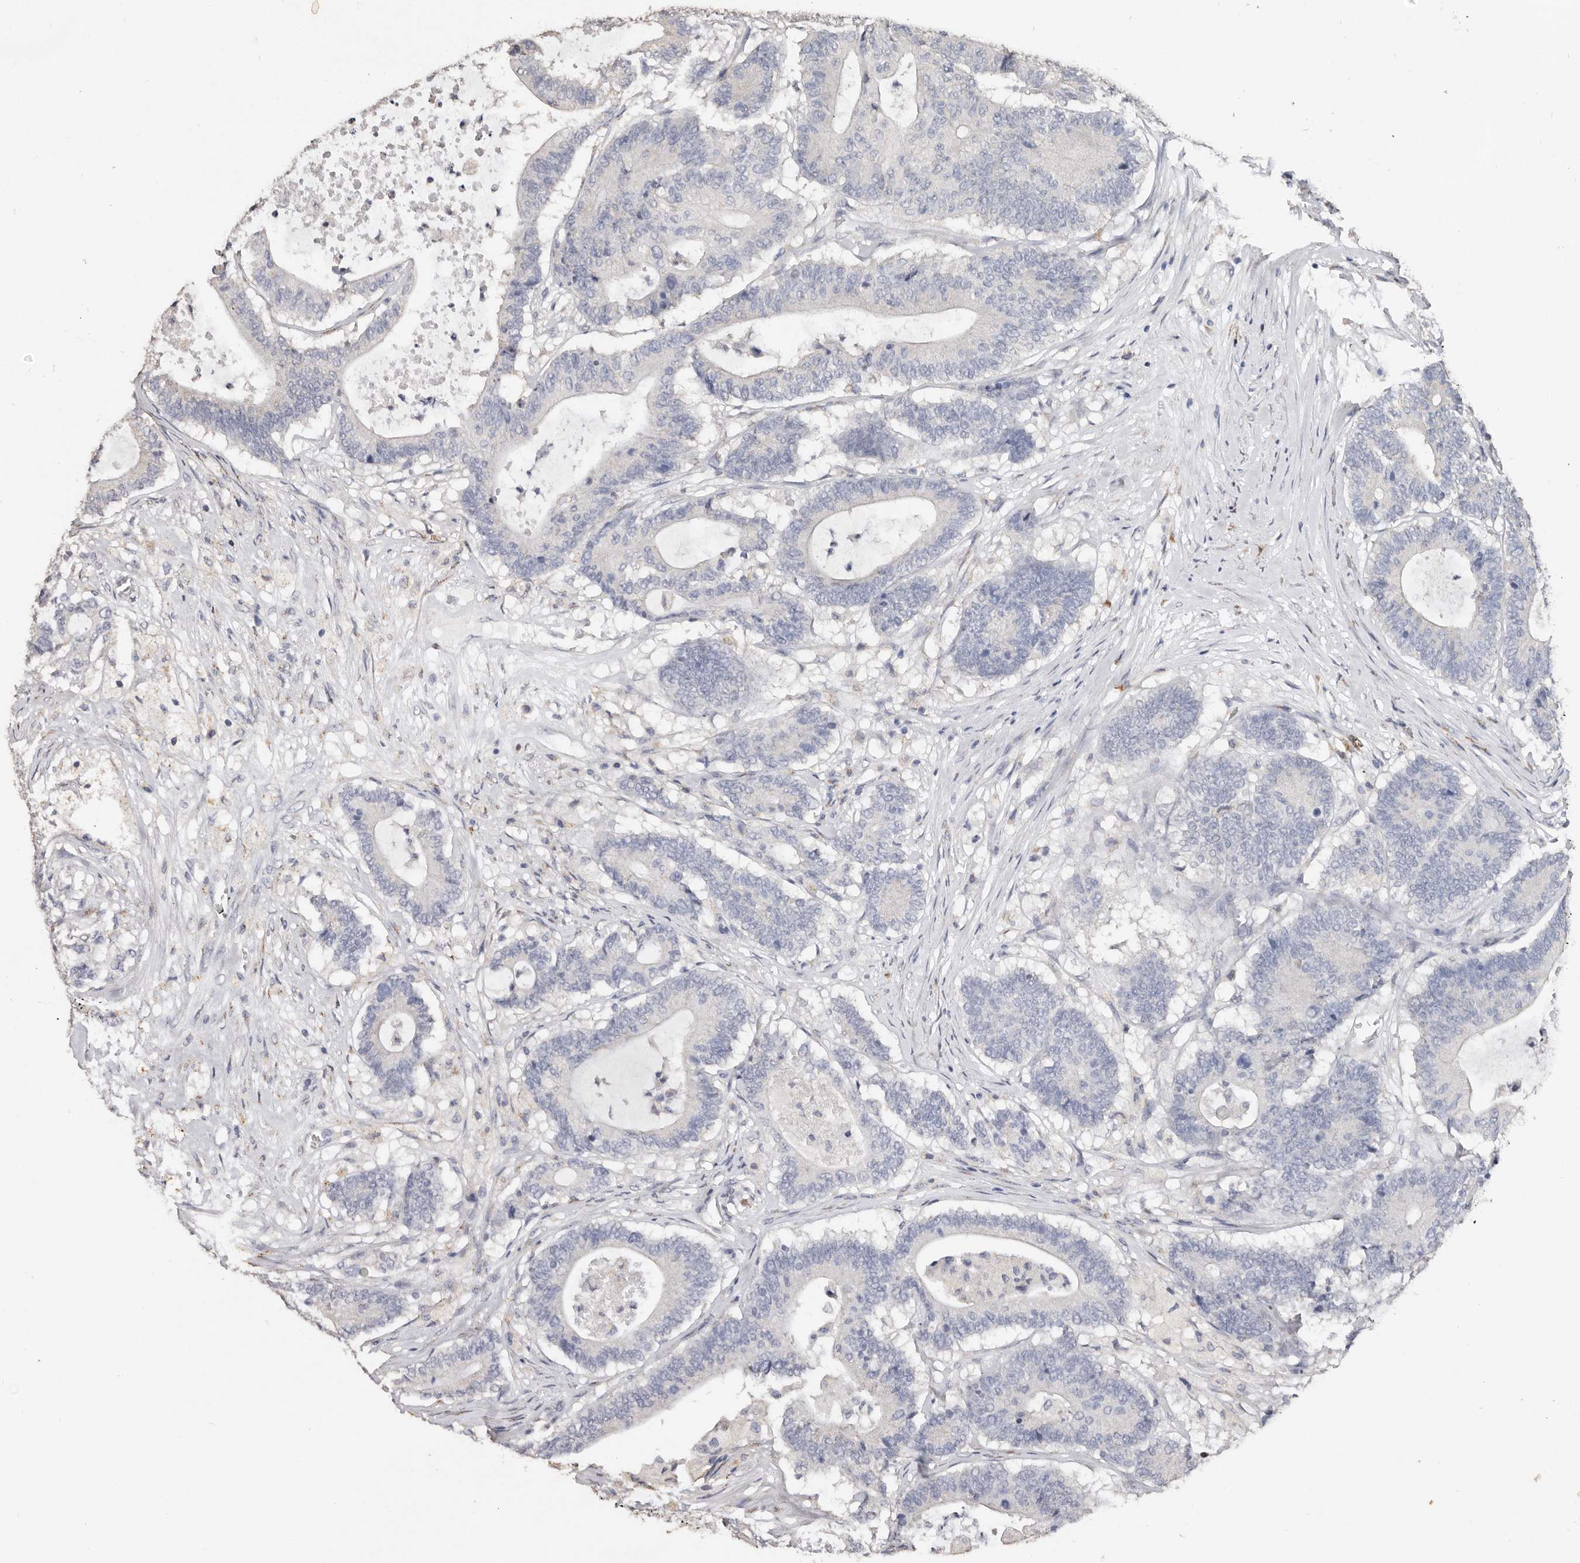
{"staining": {"intensity": "negative", "quantity": "none", "location": "none"}, "tissue": "colorectal cancer", "cell_type": "Tumor cells", "image_type": "cancer", "snomed": [{"axis": "morphology", "description": "Adenocarcinoma, NOS"}, {"axis": "topography", "description": "Colon"}], "caption": "High magnification brightfield microscopy of colorectal adenocarcinoma stained with DAB (3,3'-diaminobenzidine) (brown) and counterstained with hematoxylin (blue): tumor cells show no significant staining.", "gene": "LGALS7B", "patient": {"sex": "female", "age": 84}}